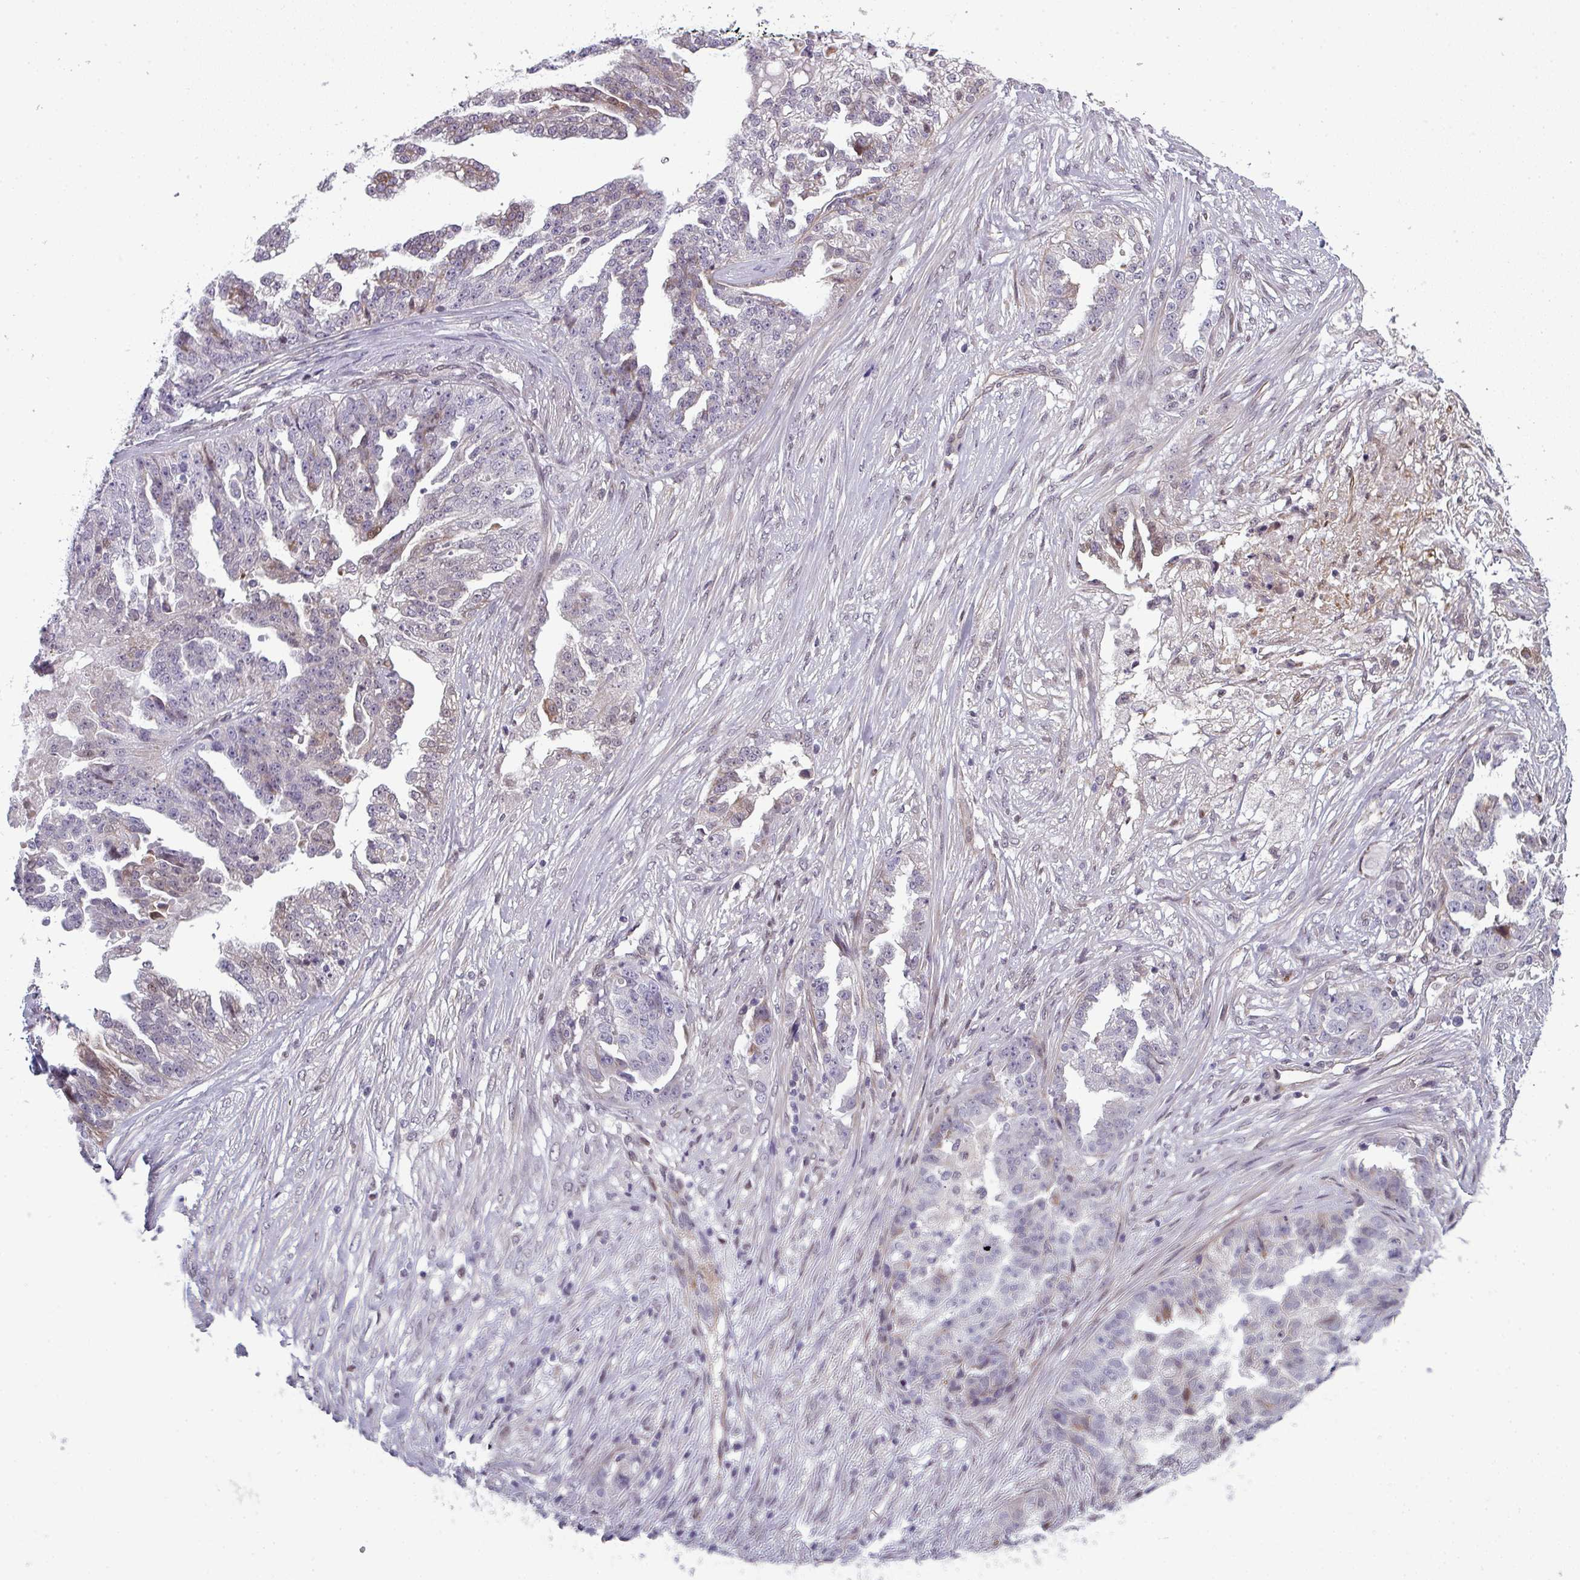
{"staining": {"intensity": "weak", "quantity": "<25%", "location": "cytoplasmic/membranous,nuclear"}, "tissue": "ovarian cancer", "cell_type": "Tumor cells", "image_type": "cancer", "snomed": [{"axis": "morphology", "description": "Cystadenocarcinoma, serous, NOS"}, {"axis": "topography", "description": "Ovary"}], "caption": "Histopathology image shows no protein staining in tumor cells of serous cystadenocarcinoma (ovarian) tissue.", "gene": "PRAMEF12", "patient": {"sex": "female", "age": 58}}